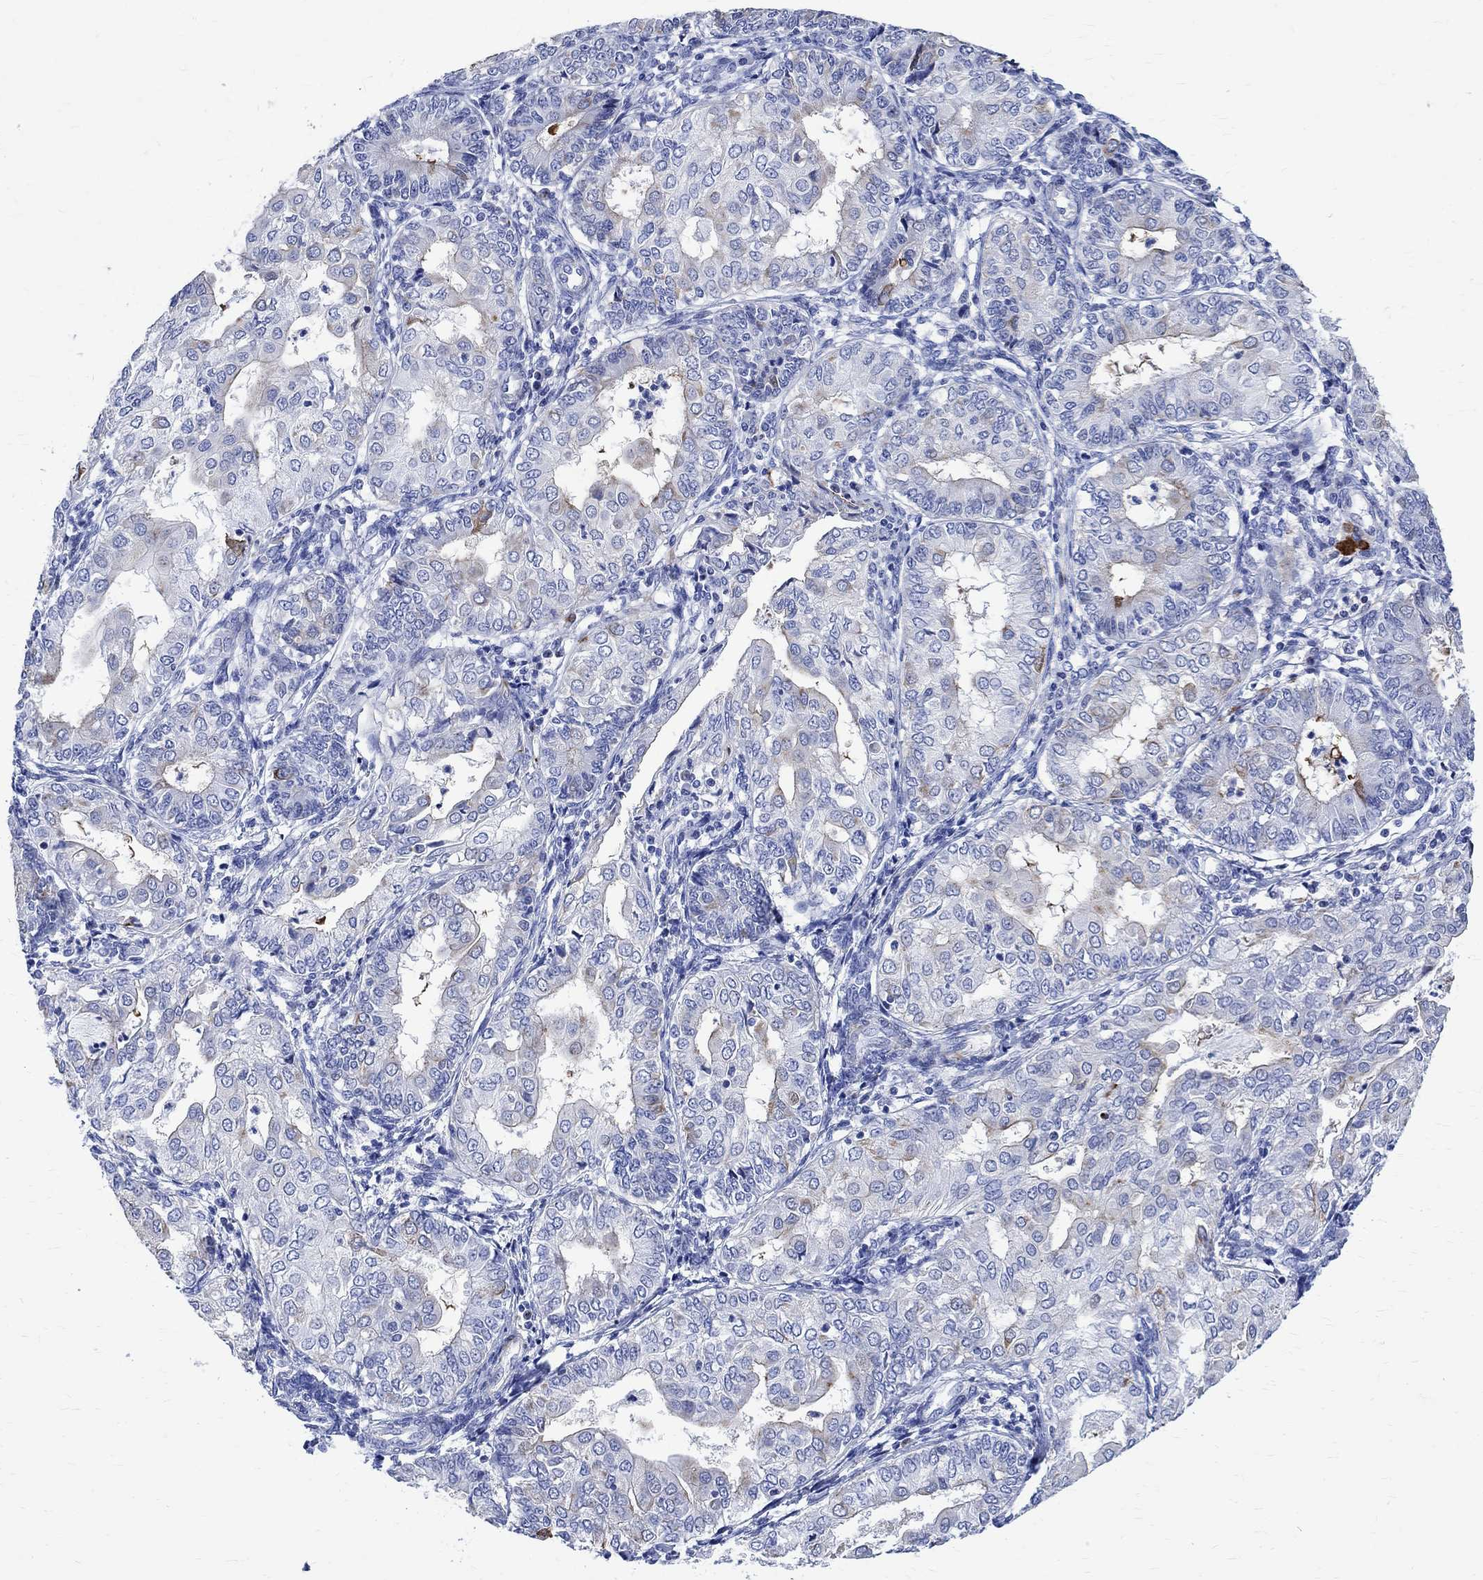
{"staining": {"intensity": "weak", "quantity": "<25%", "location": "cytoplasmic/membranous"}, "tissue": "endometrial cancer", "cell_type": "Tumor cells", "image_type": "cancer", "snomed": [{"axis": "morphology", "description": "Adenocarcinoma, NOS"}, {"axis": "topography", "description": "Endometrium"}], "caption": "DAB (3,3'-diaminobenzidine) immunohistochemical staining of adenocarcinoma (endometrial) shows no significant expression in tumor cells. (DAB (3,3'-diaminobenzidine) immunohistochemistry (IHC) with hematoxylin counter stain).", "gene": "PARVB", "patient": {"sex": "female", "age": 68}}